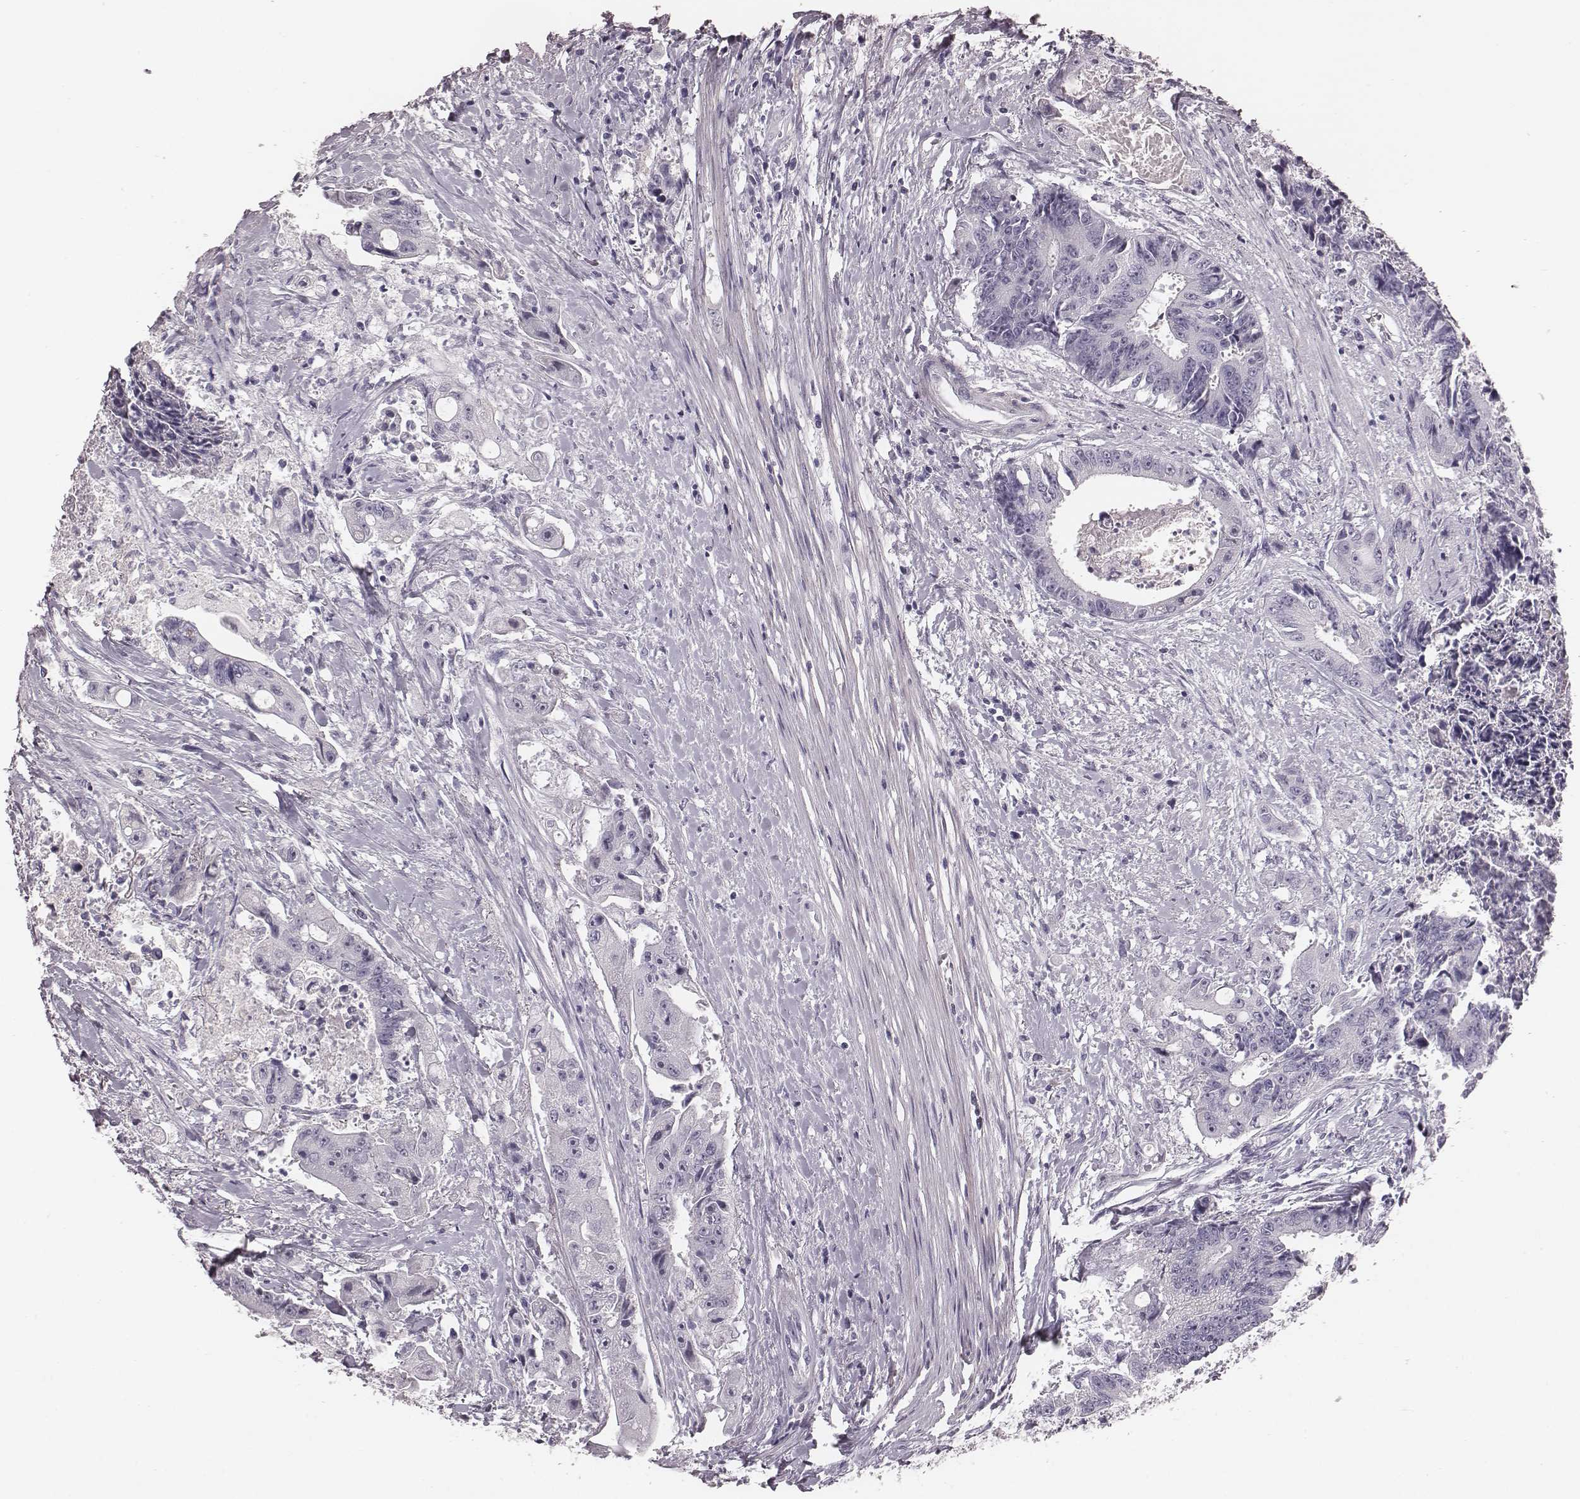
{"staining": {"intensity": "negative", "quantity": "none", "location": "none"}, "tissue": "colorectal cancer", "cell_type": "Tumor cells", "image_type": "cancer", "snomed": [{"axis": "morphology", "description": "Adenocarcinoma, NOS"}, {"axis": "topography", "description": "Rectum"}], "caption": "An image of human colorectal cancer is negative for staining in tumor cells.", "gene": "KRT74", "patient": {"sex": "male", "age": 54}}